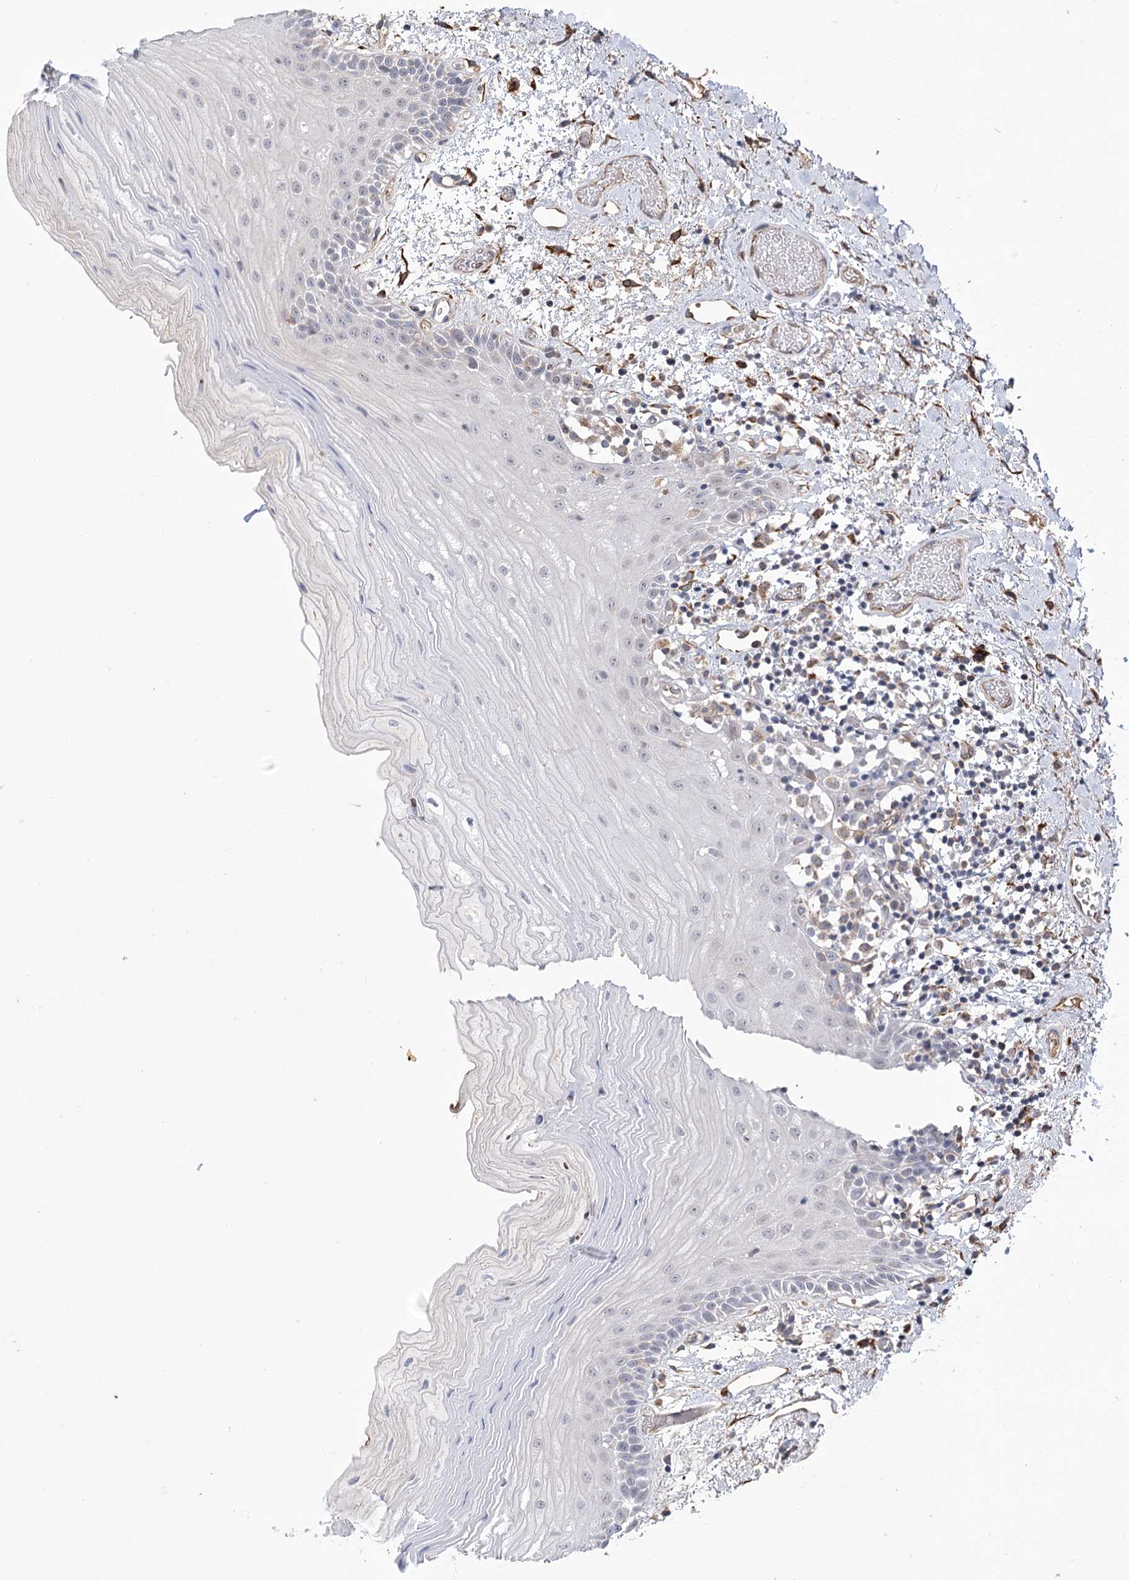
{"staining": {"intensity": "weak", "quantity": "<25%", "location": "cytoplasmic/membranous"}, "tissue": "oral mucosa", "cell_type": "Squamous epithelial cells", "image_type": "normal", "snomed": [{"axis": "morphology", "description": "Normal tissue, NOS"}, {"axis": "topography", "description": "Oral tissue"}], "caption": "Photomicrograph shows no protein staining in squamous epithelial cells of unremarkable oral mucosa. The staining is performed using DAB brown chromogen with nuclei counter-stained in using hematoxylin.", "gene": "ECHDC3", "patient": {"sex": "male", "age": 52}}